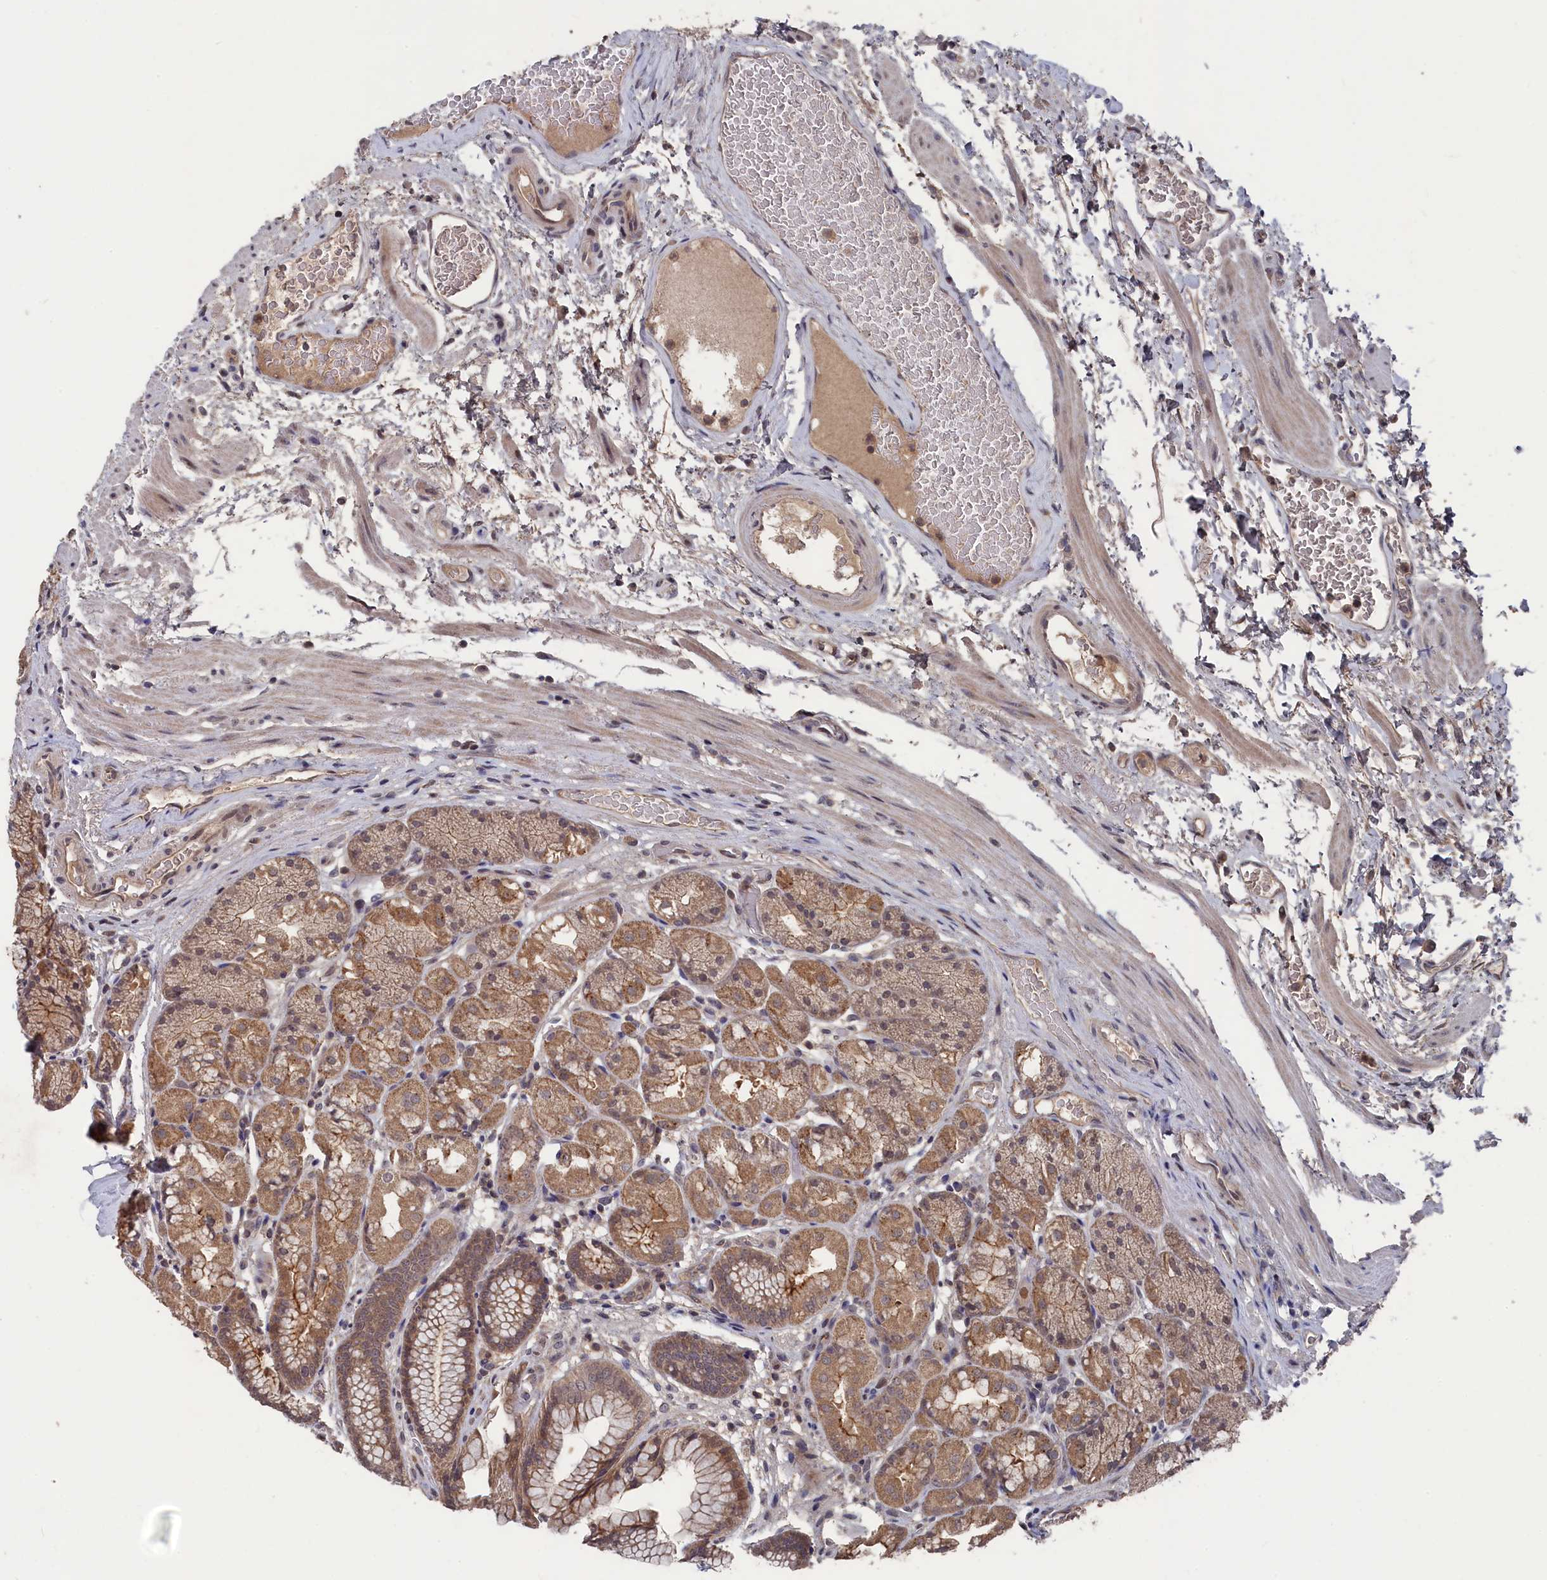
{"staining": {"intensity": "moderate", "quantity": ">75%", "location": "cytoplasmic/membranous"}, "tissue": "stomach", "cell_type": "Glandular cells", "image_type": "normal", "snomed": [{"axis": "morphology", "description": "Normal tissue, NOS"}, {"axis": "topography", "description": "Stomach"}], "caption": "Benign stomach demonstrates moderate cytoplasmic/membranous staining in about >75% of glandular cells.", "gene": "TMC5", "patient": {"sex": "male", "age": 63}}